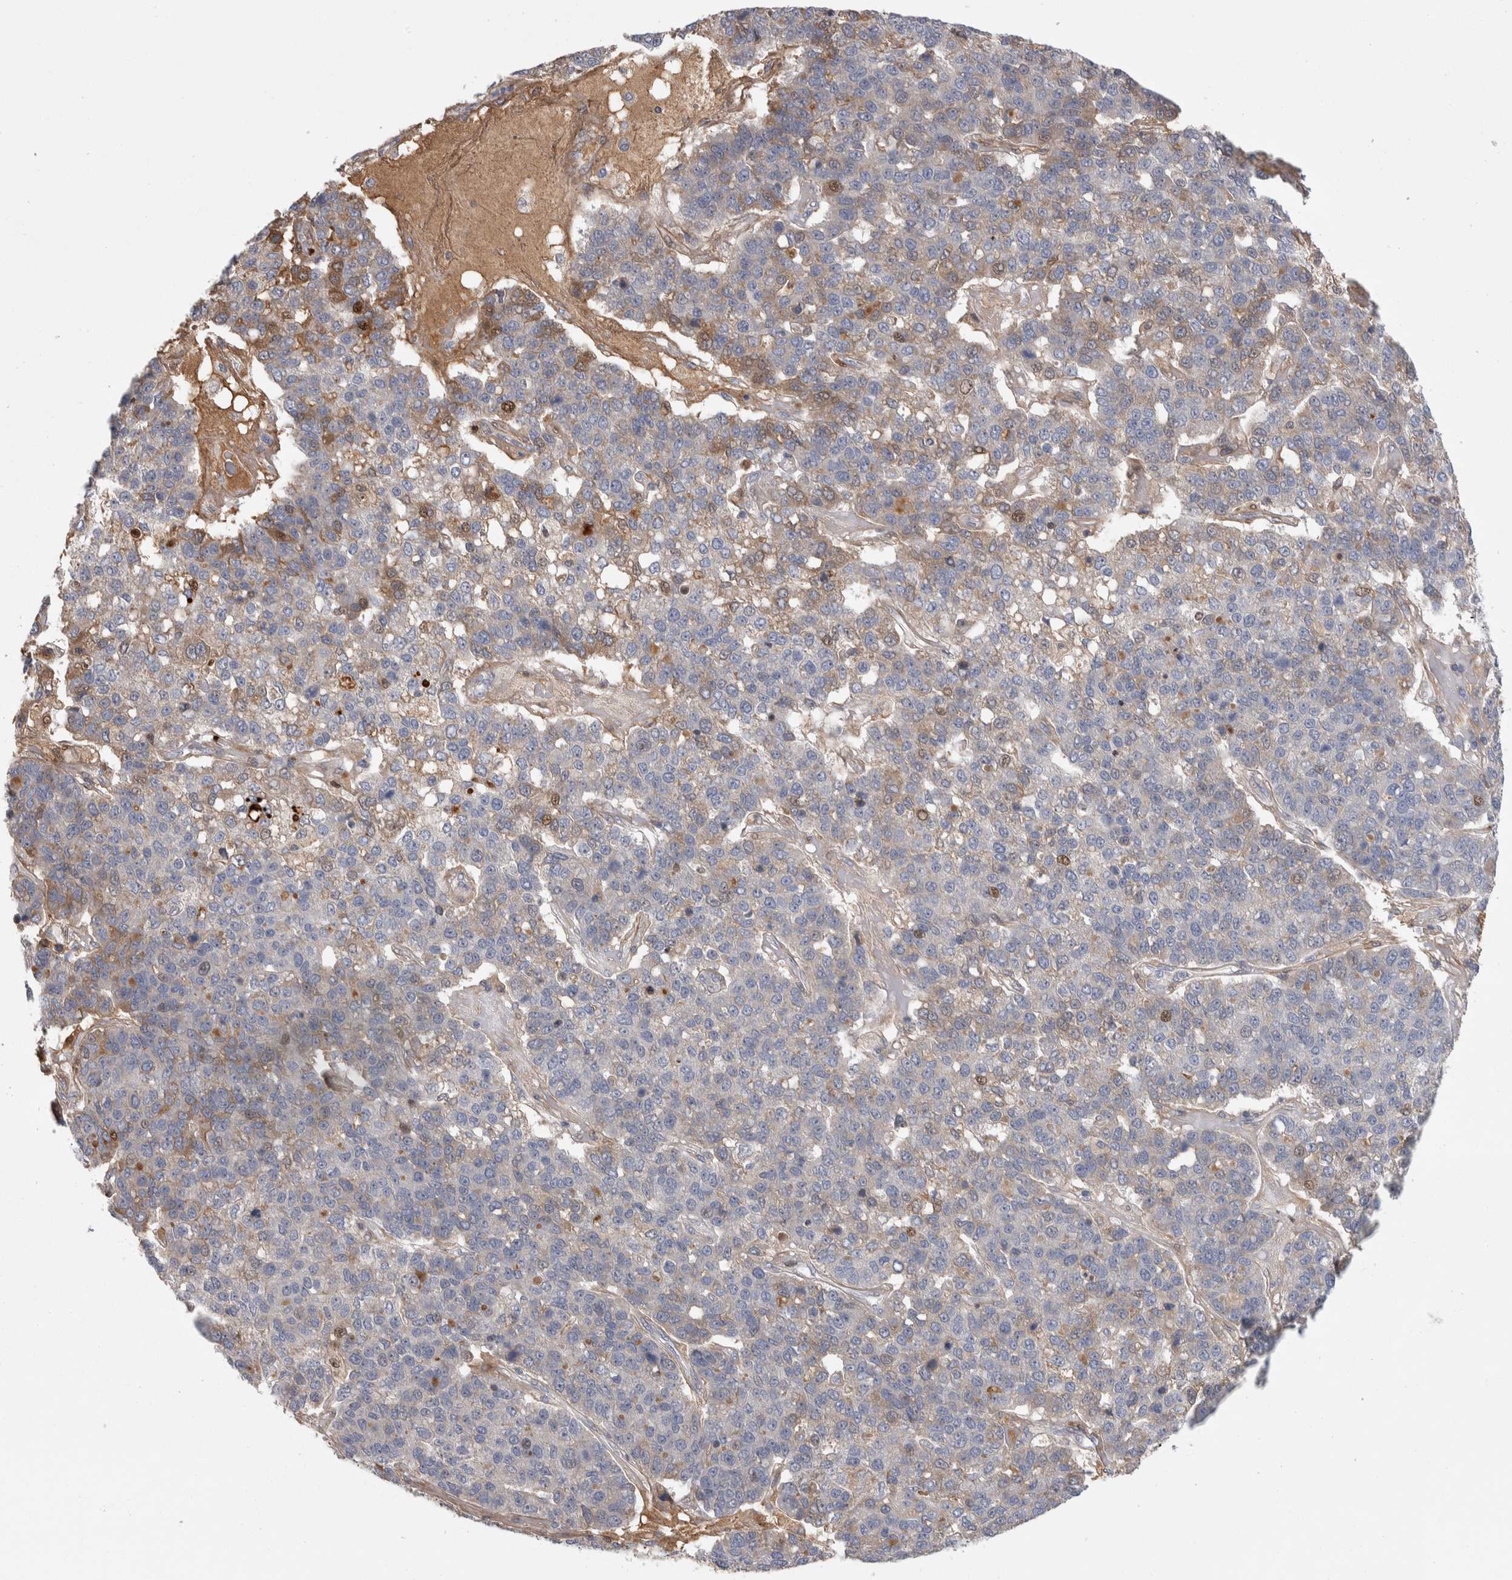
{"staining": {"intensity": "weak", "quantity": "<25%", "location": "cytoplasmic/membranous,nuclear"}, "tissue": "pancreatic cancer", "cell_type": "Tumor cells", "image_type": "cancer", "snomed": [{"axis": "morphology", "description": "Adenocarcinoma, NOS"}, {"axis": "topography", "description": "Pancreas"}], "caption": "IHC image of neoplastic tissue: adenocarcinoma (pancreatic) stained with DAB exhibits no significant protein staining in tumor cells.", "gene": "PSMG3", "patient": {"sex": "female", "age": 61}}